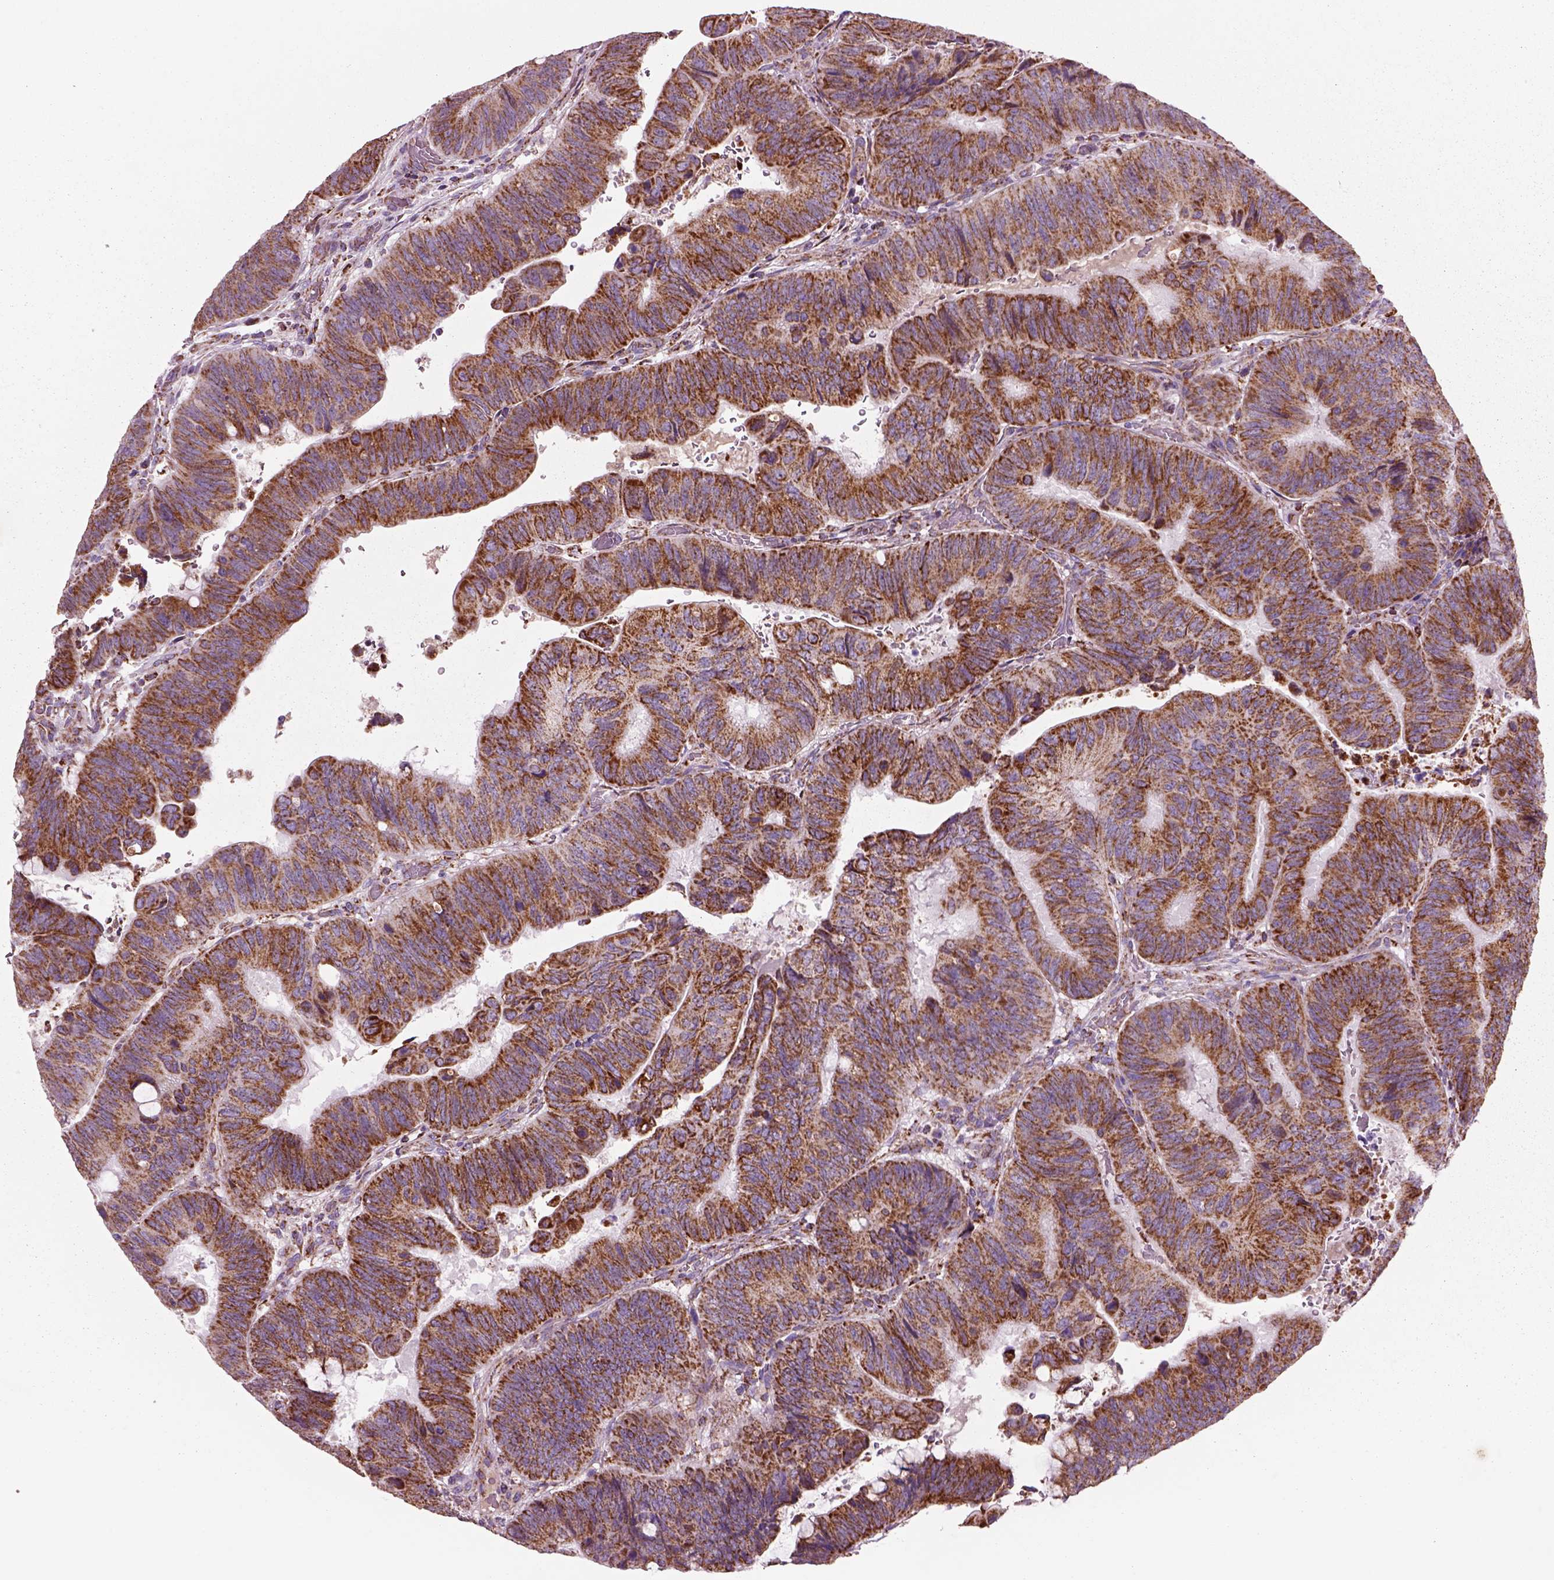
{"staining": {"intensity": "strong", "quantity": ">75%", "location": "cytoplasmic/membranous"}, "tissue": "colorectal cancer", "cell_type": "Tumor cells", "image_type": "cancer", "snomed": [{"axis": "morphology", "description": "Normal tissue, NOS"}, {"axis": "morphology", "description": "Adenocarcinoma, NOS"}, {"axis": "topography", "description": "Rectum"}], "caption": "DAB (3,3'-diaminobenzidine) immunohistochemical staining of human colorectal cancer (adenocarcinoma) displays strong cytoplasmic/membranous protein positivity in about >75% of tumor cells. The protein is shown in brown color, while the nuclei are stained blue.", "gene": "SLC25A24", "patient": {"sex": "male", "age": 92}}